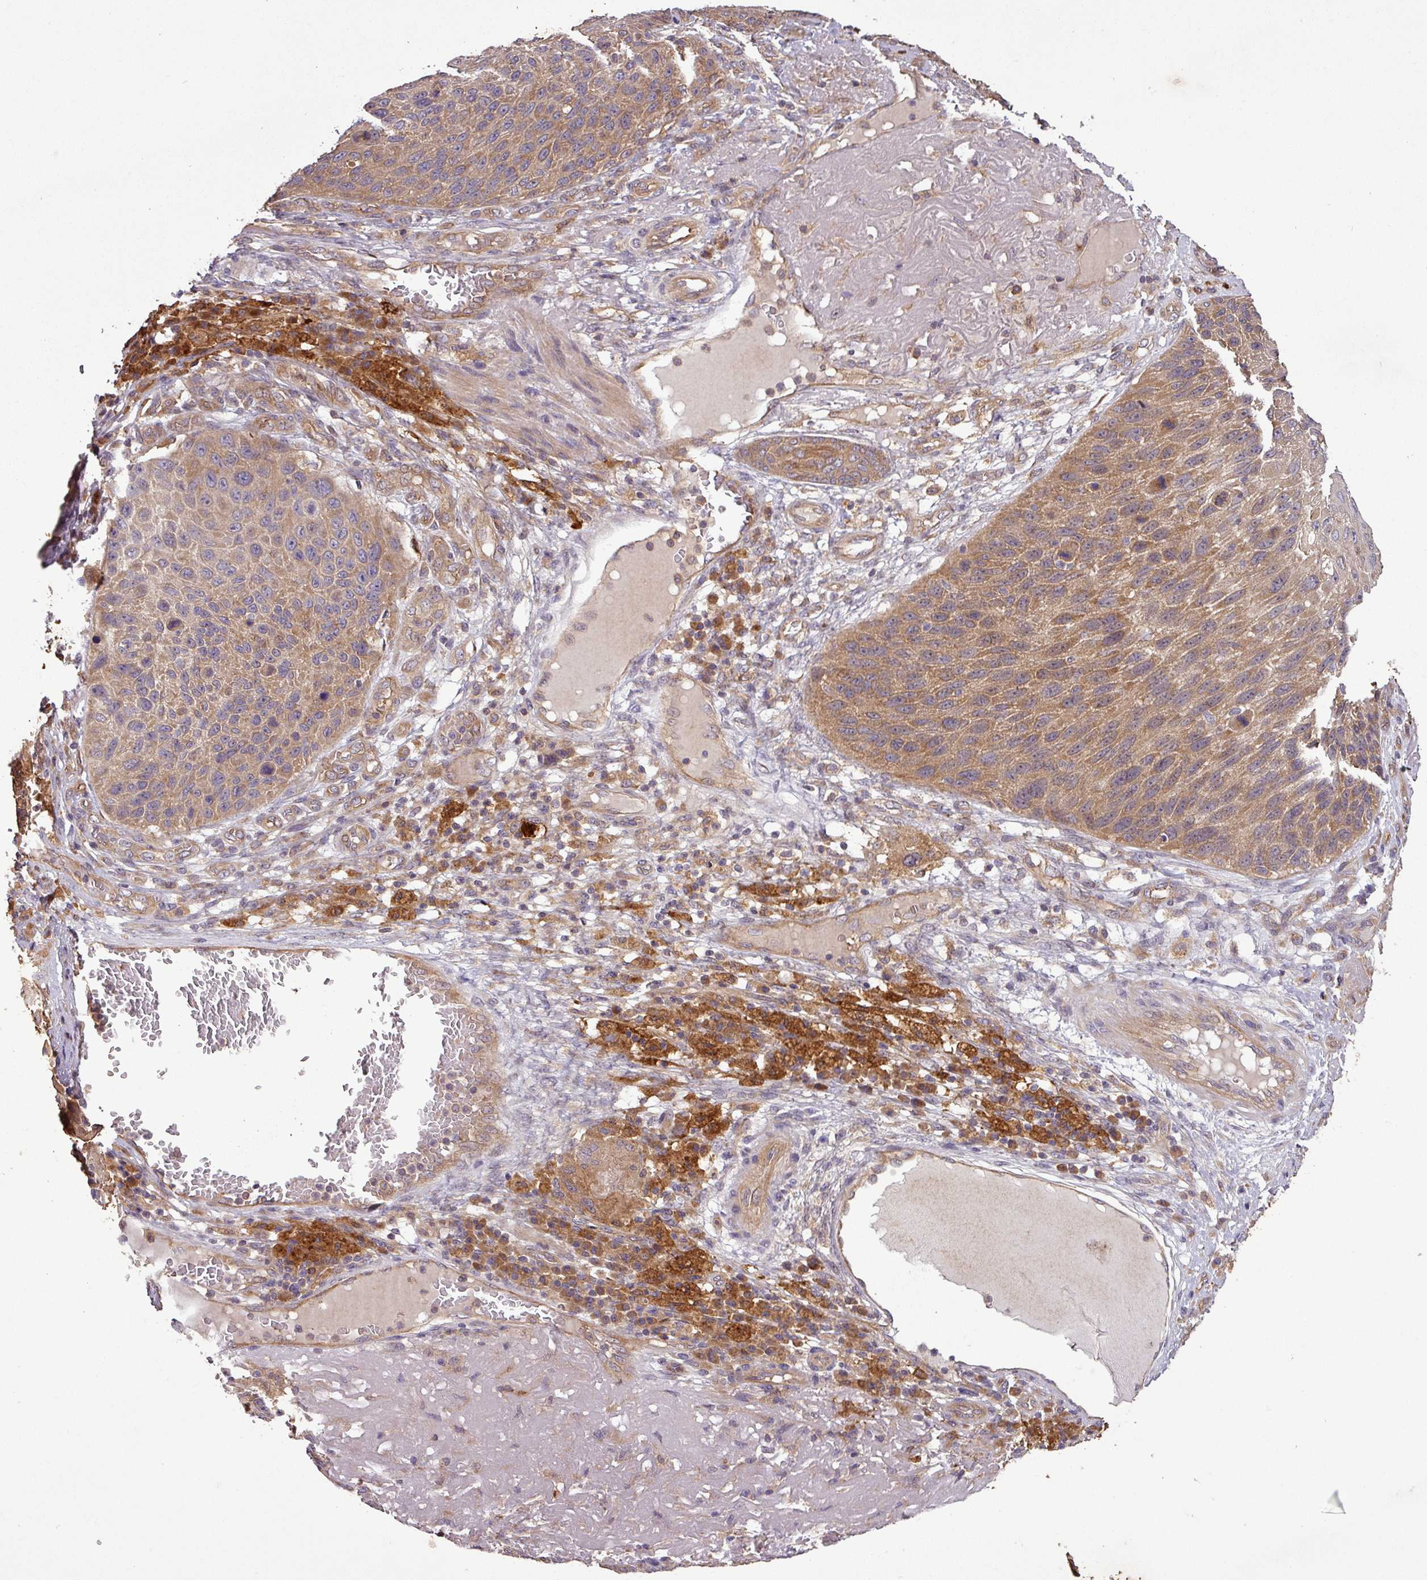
{"staining": {"intensity": "moderate", "quantity": ">75%", "location": "cytoplasmic/membranous"}, "tissue": "skin cancer", "cell_type": "Tumor cells", "image_type": "cancer", "snomed": [{"axis": "morphology", "description": "Squamous cell carcinoma, NOS"}, {"axis": "topography", "description": "Skin"}], "caption": "Protein analysis of skin cancer (squamous cell carcinoma) tissue shows moderate cytoplasmic/membranous expression in approximately >75% of tumor cells.", "gene": "SIRPB2", "patient": {"sex": "female", "age": 88}}